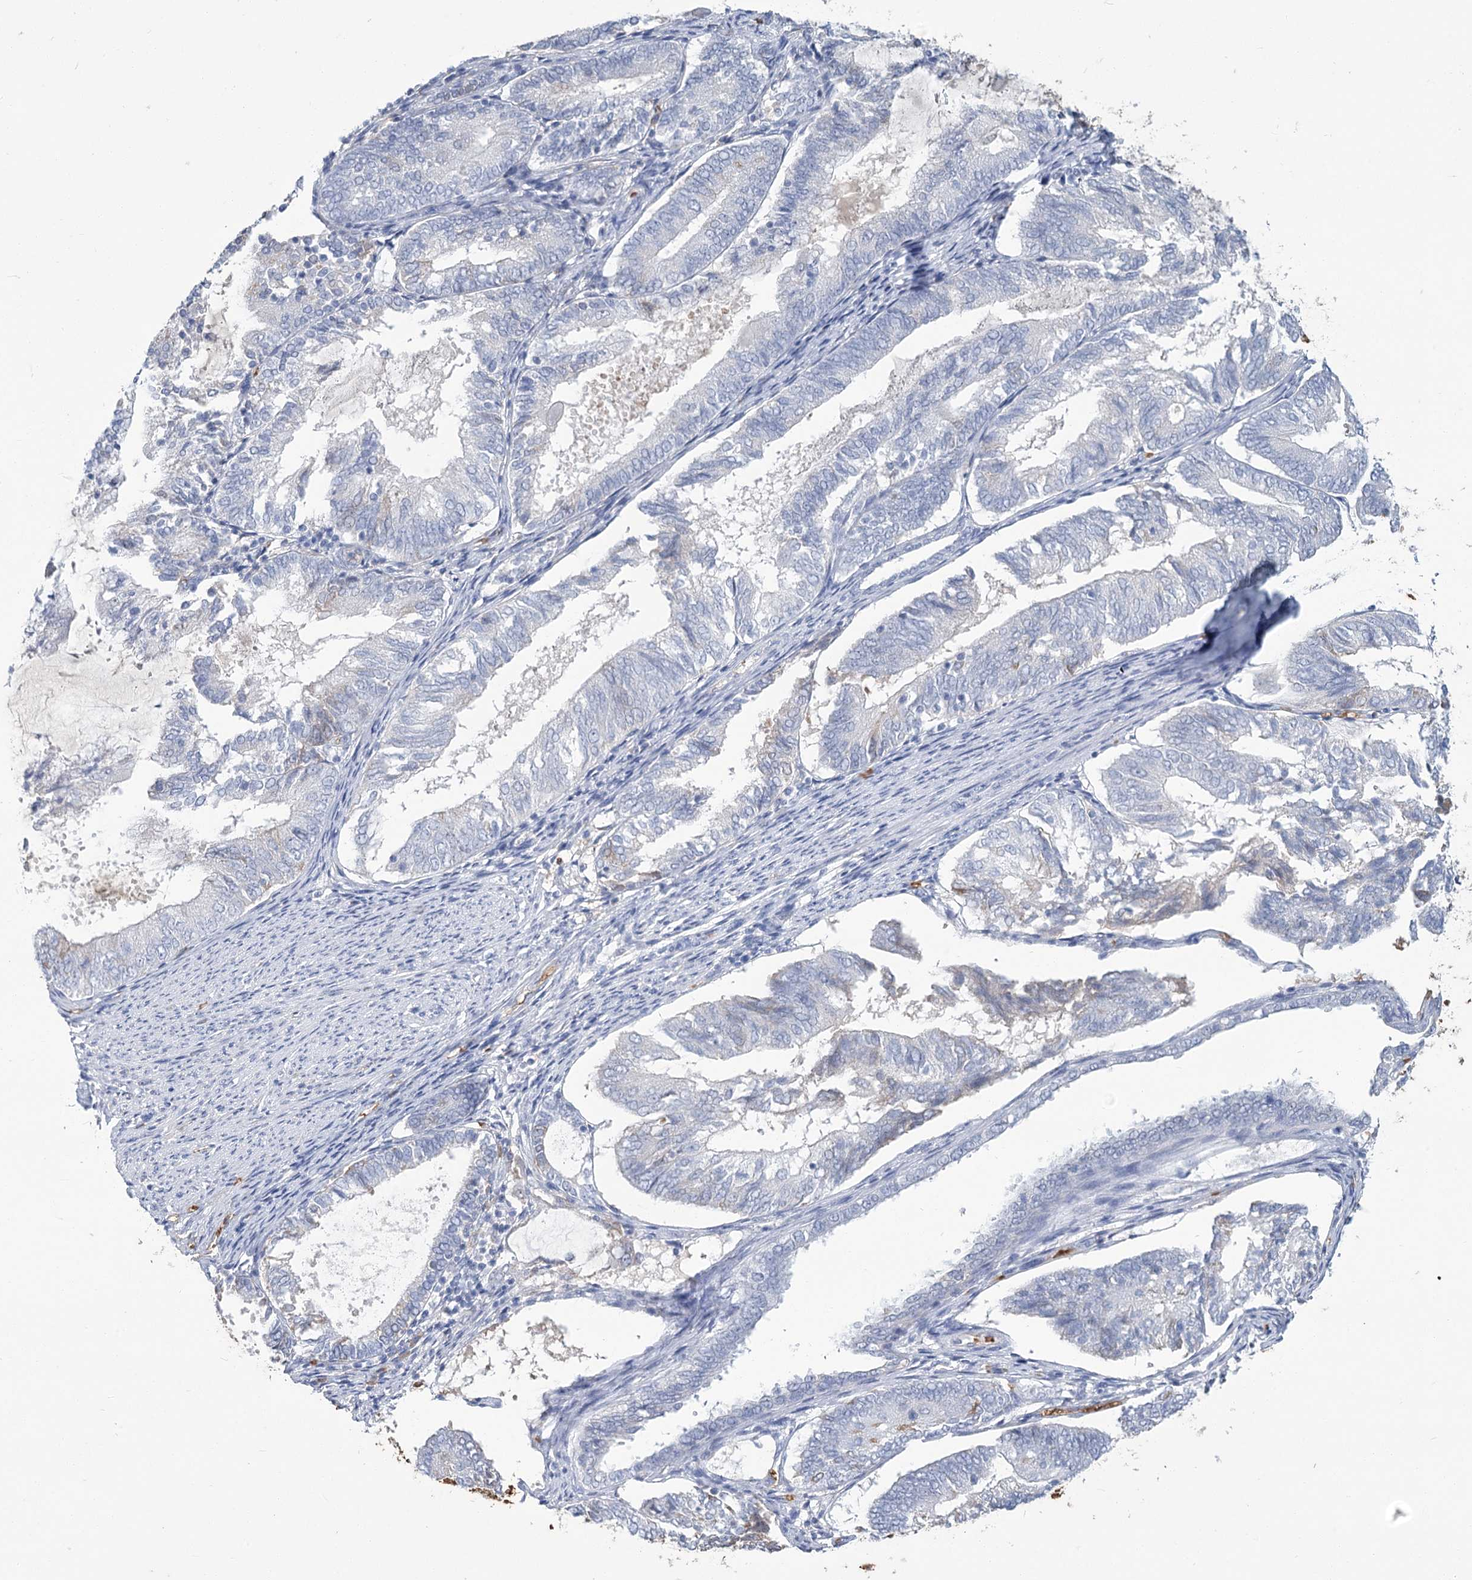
{"staining": {"intensity": "negative", "quantity": "none", "location": "none"}, "tissue": "endometrial cancer", "cell_type": "Tumor cells", "image_type": "cancer", "snomed": [{"axis": "morphology", "description": "Adenocarcinoma, NOS"}, {"axis": "topography", "description": "Endometrium"}], "caption": "A micrograph of endometrial adenocarcinoma stained for a protein shows no brown staining in tumor cells. Brightfield microscopy of immunohistochemistry stained with DAB (3,3'-diaminobenzidine) (brown) and hematoxylin (blue), captured at high magnification.", "gene": "HBA1", "patient": {"sex": "female", "age": 81}}